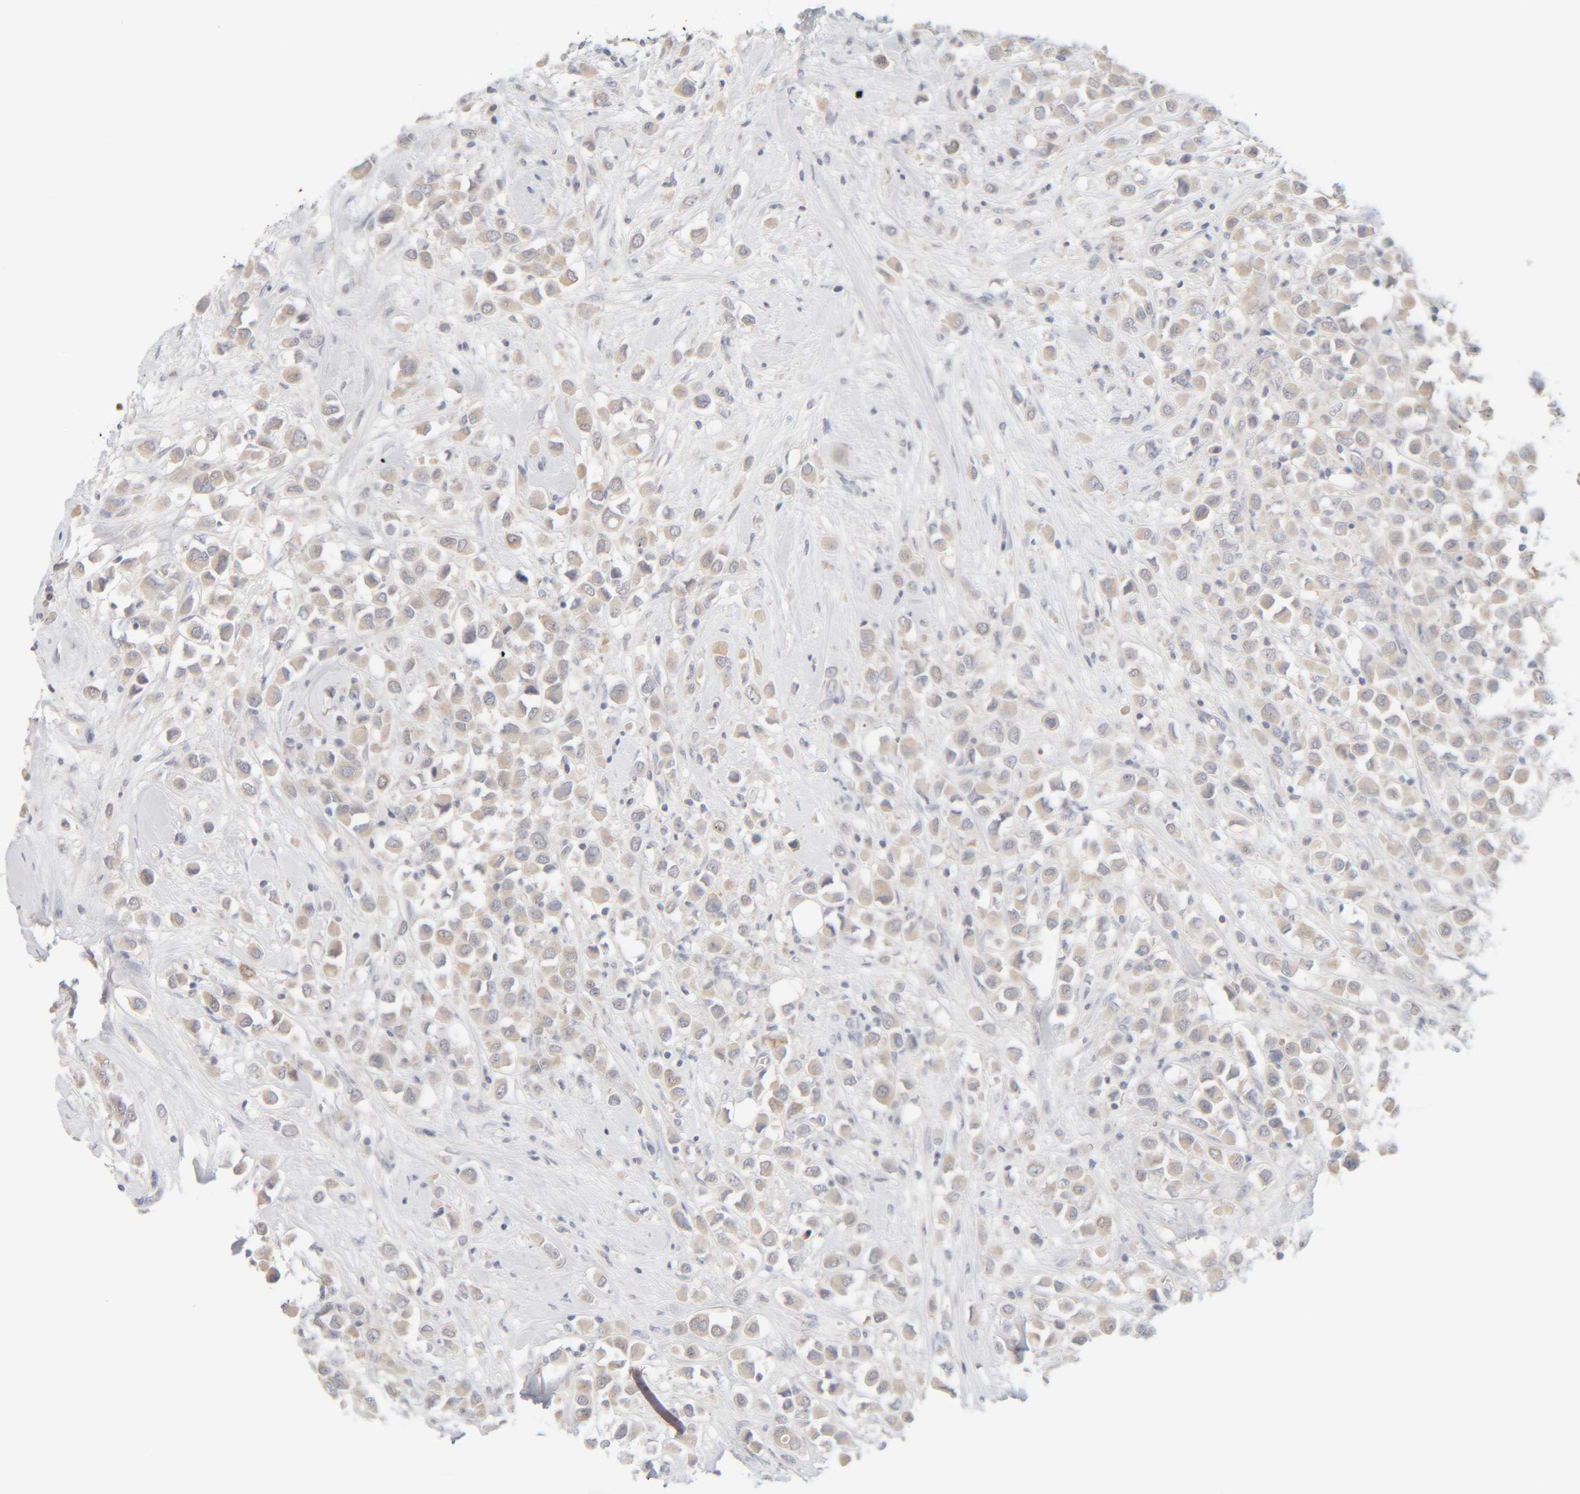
{"staining": {"intensity": "weak", "quantity": "<25%", "location": "cytoplasmic/membranous"}, "tissue": "breast cancer", "cell_type": "Tumor cells", "image_type": "cancer", "snomed": [{"axis": "morphology", "description": "Duct carcinoma"}, {"axis": "topography", "description": "Breast"}], "caption": "Human breast invasive ductal carcinoma stained for a protein using IHC exhibits no expression in tumor cells.", "gene": "RIDA", "patient": {"sex": "female", "age": 61}}